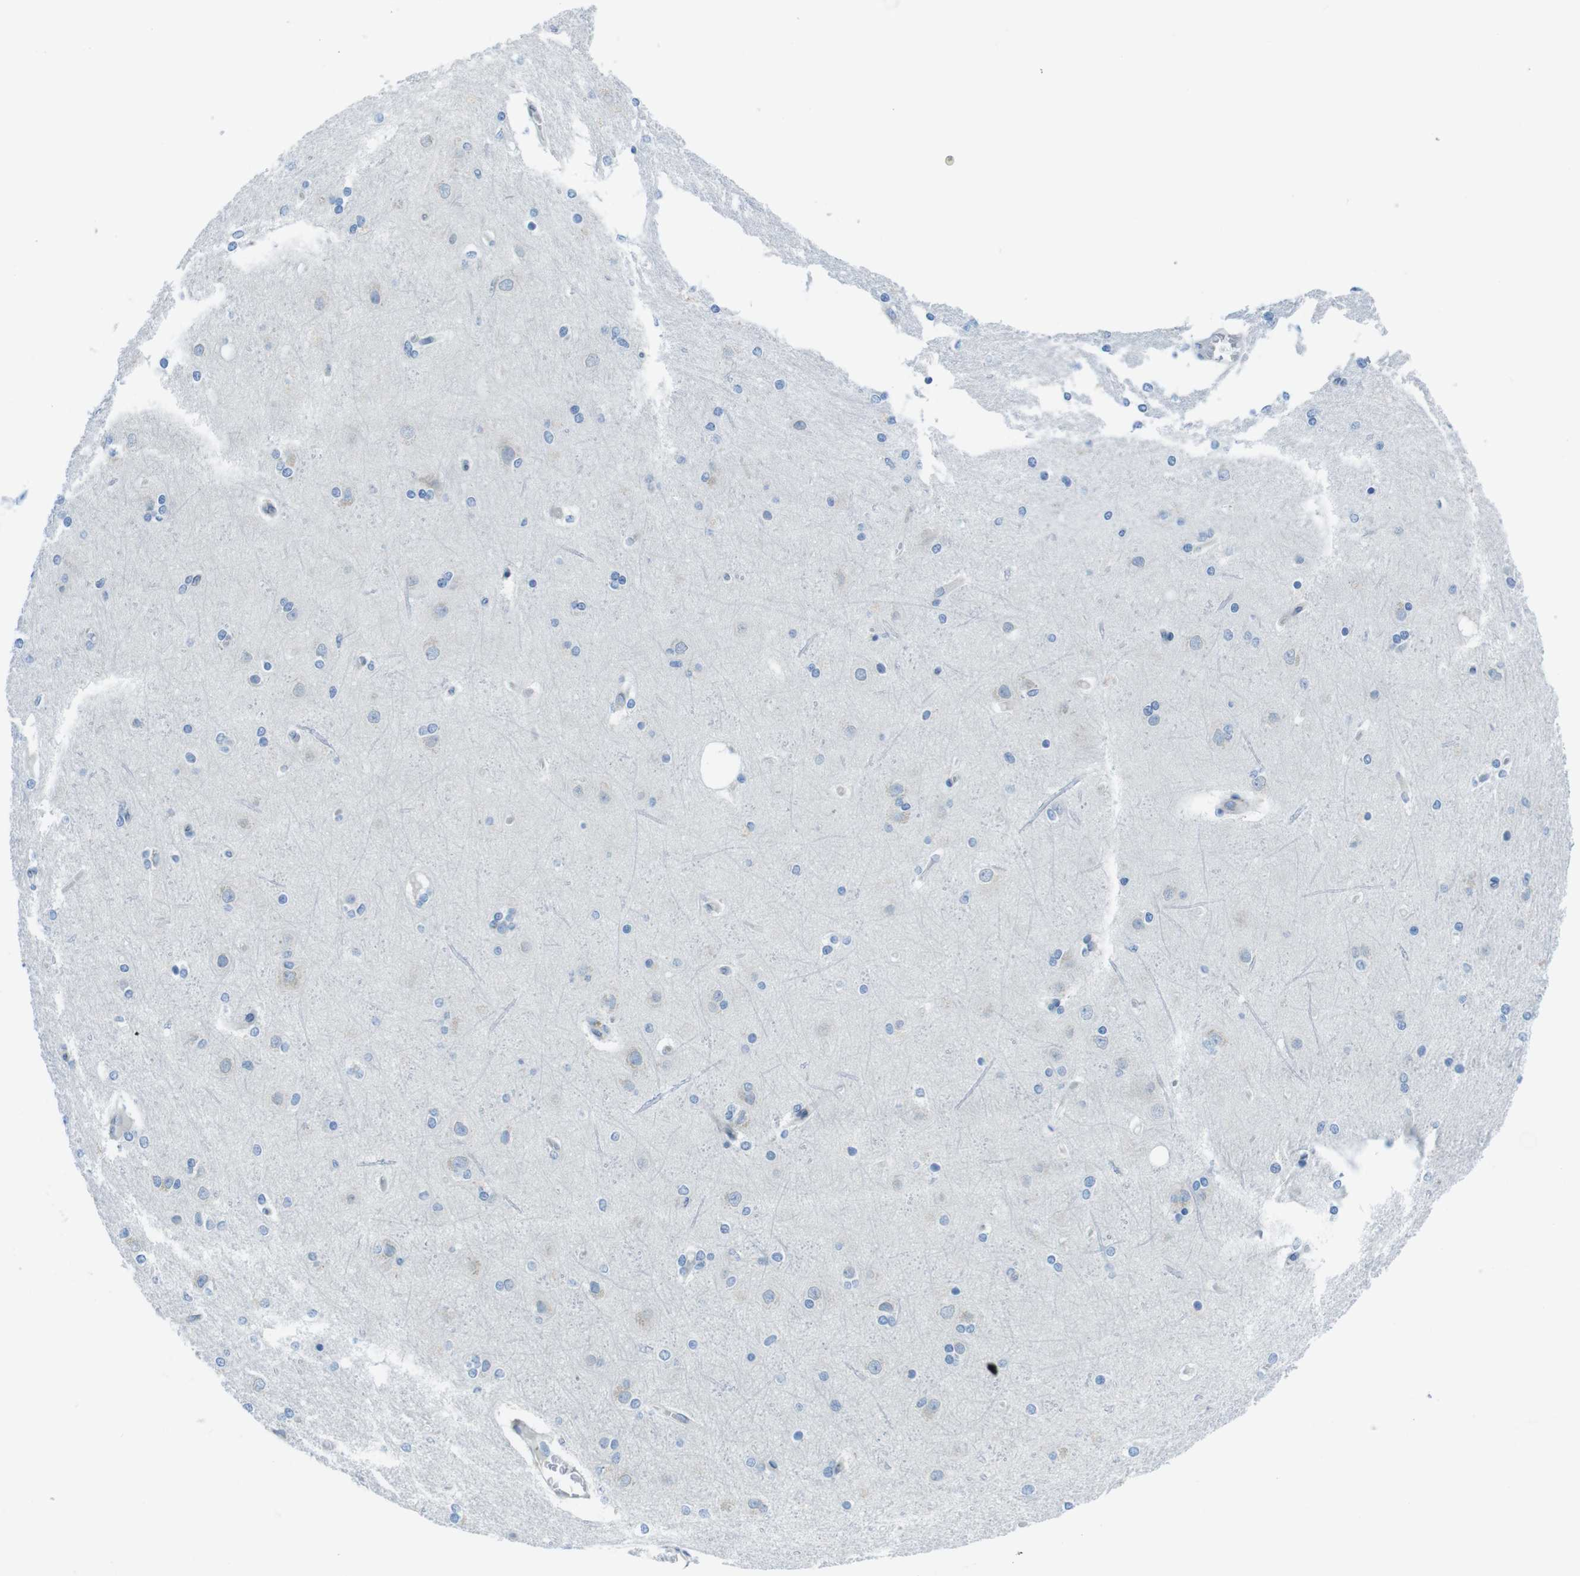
{"staining": {"intensity": "negative", "quantity": "none", "location": "none"}, "tissue": "cerebral cortex", "cell_type": "Endothelial cells", "image_type": "normal", "snomed": [{"axis": "morphology", "description": "Normal tissue, NOS"}, {"axis": "topography", "description": "Cerebral cortex"}], "caption": "DAB immunohistochemical staining of normal human cerebral cortex displays no significant staining in endothelial cells.", "gene": "CLPTM1L", "patient": {"sex": "female", "age": 54}}